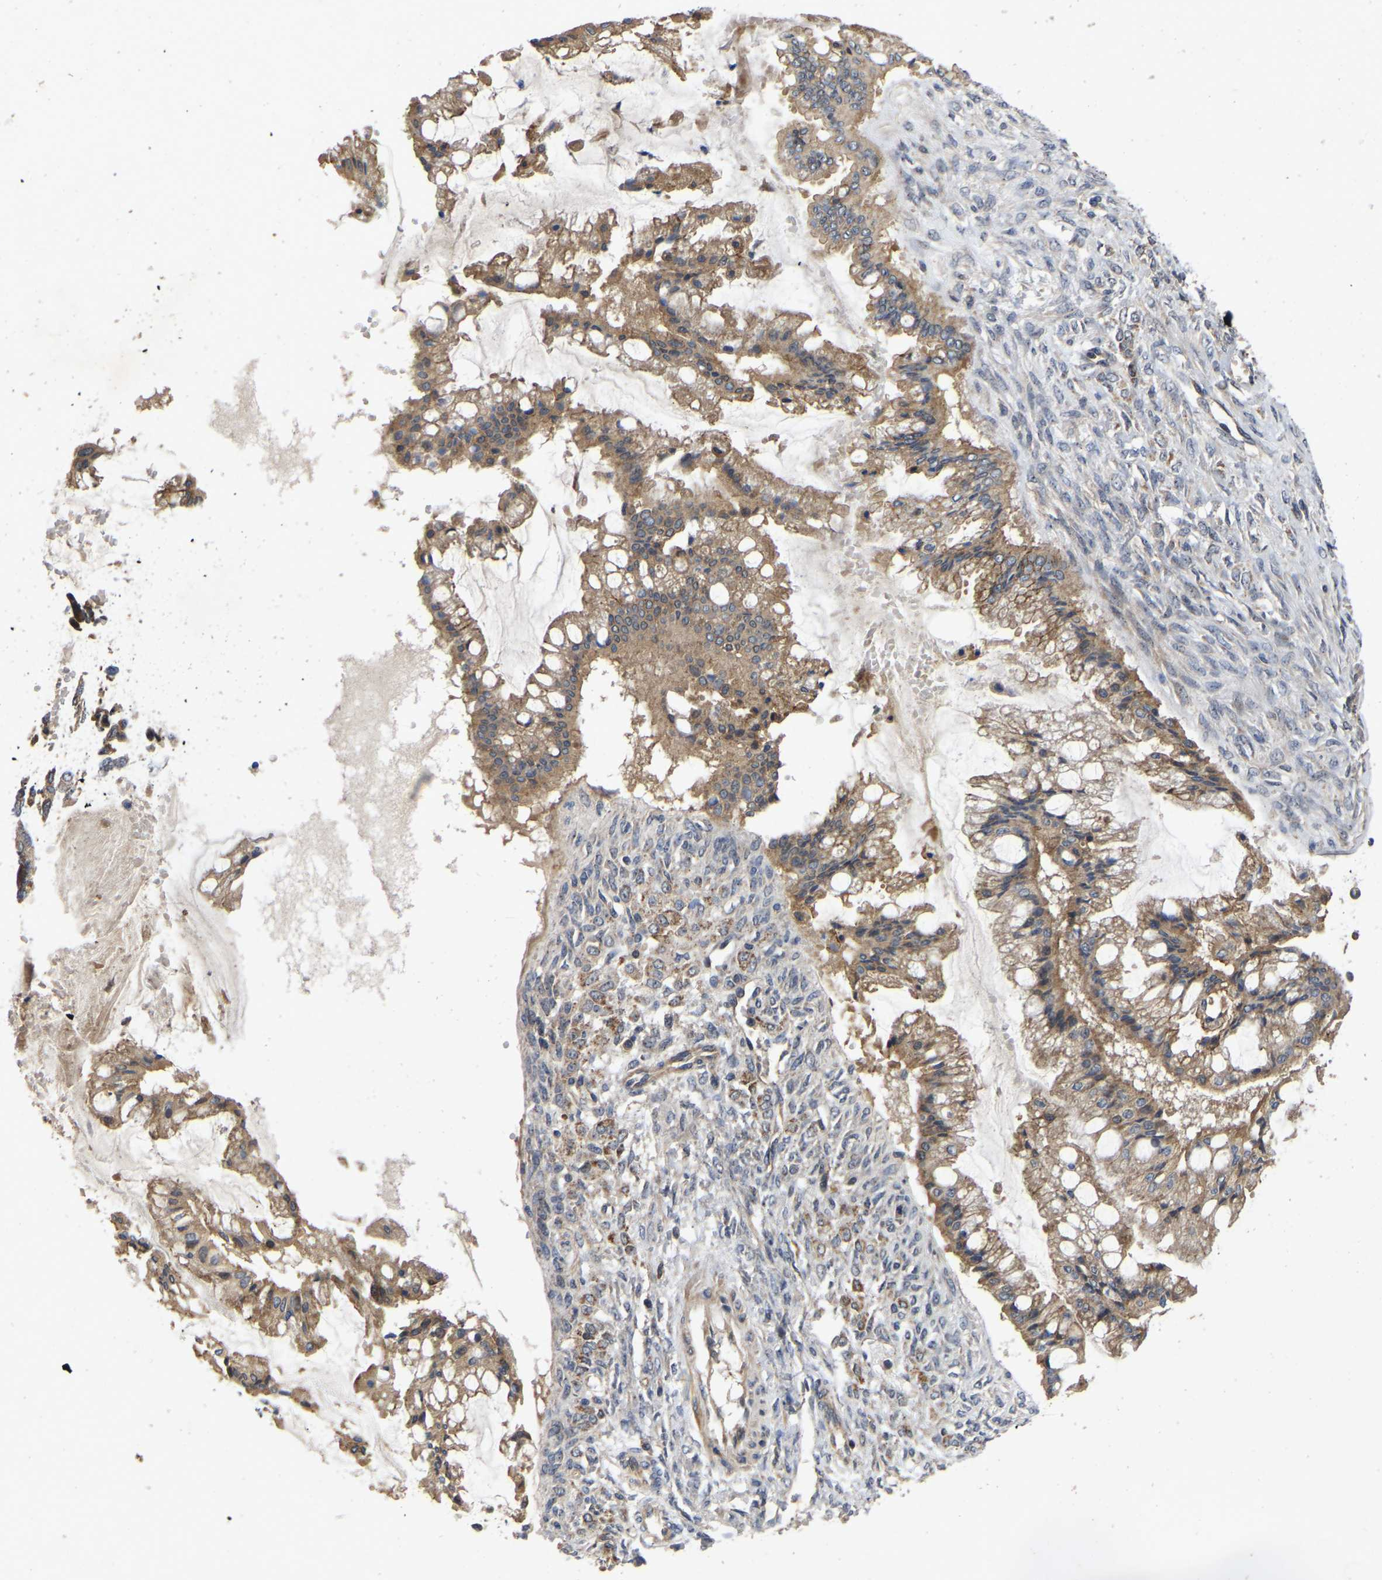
{"staining": {"intensity": "moderate", "quantity": ">75%", "location": "cytoplasmic/membranous"}, "tissue": "ovarian cancer", "cell_type": "Tumor cells", "image_type": "cancer", "snomed": [{"axis": "morphology", "description": "Cystadenocarcinoma, mucinous, NOS"}, {"axis": "topography", "description": "Ovary"}], "caption": "The histopathology image demonstrates a brown stain indicating the presence of a protein in the cytoplasmic/membranous of tumor cells in ovarian cancer. (Brightfield microscopy of DAB IHC at high magnification).", "gene": "PRDM14", "patient": {"sex": "female", "age": 73}}